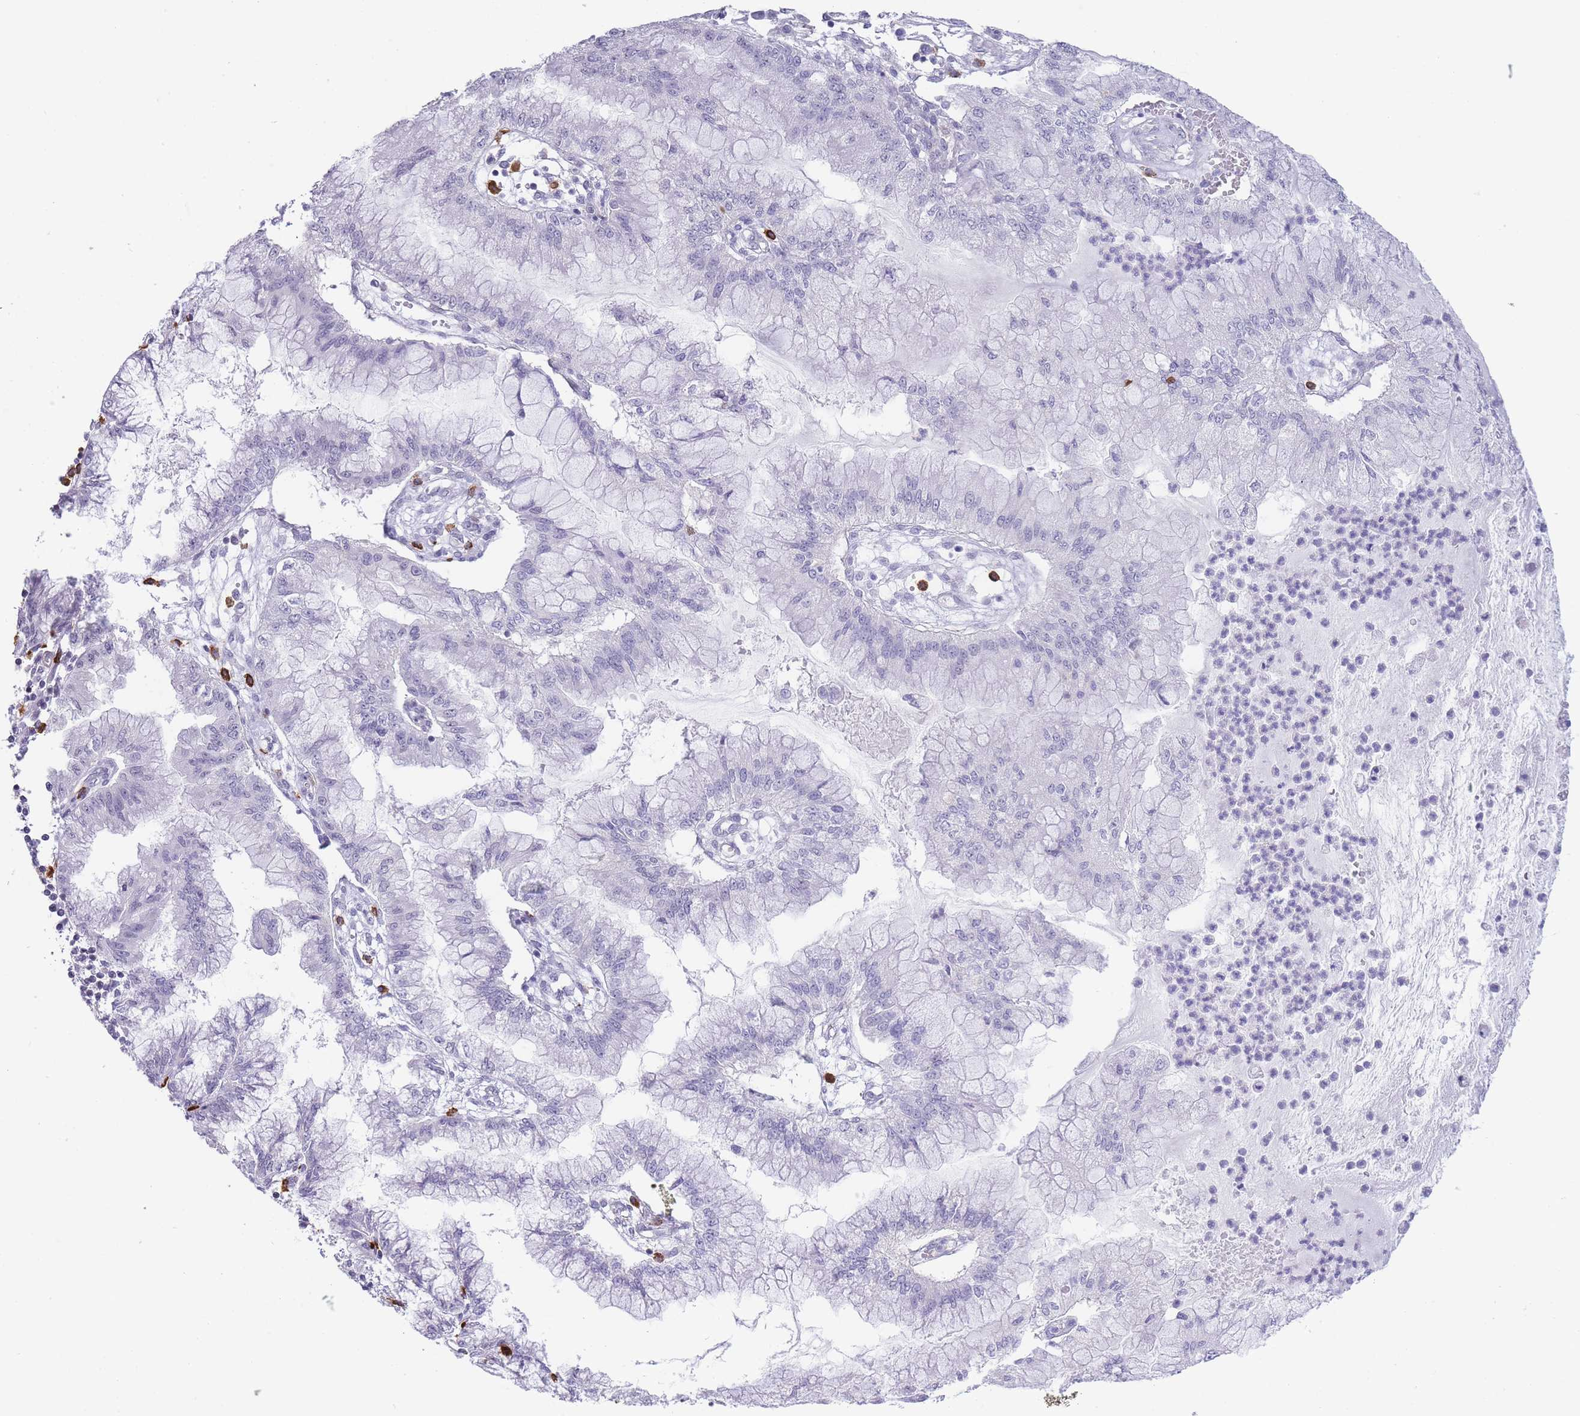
{"staining": {"intensity": "negative", "quantity": "none", "location": "none"}, "tissue": "pancreatic cancer", "cell_type": "Tumor cells", "image_type": "cancer", "snomed": [{"axis": "morphology", "description": "Adenocarcinoma, NOS"}, {"axis": "topography", "description": "Pancreas"}], "caption": "There is no significant positivity in tumor cells of pancreatic cancer.", "gene": "ASAP3", "patient": {"sex": "male", "age": 73}}